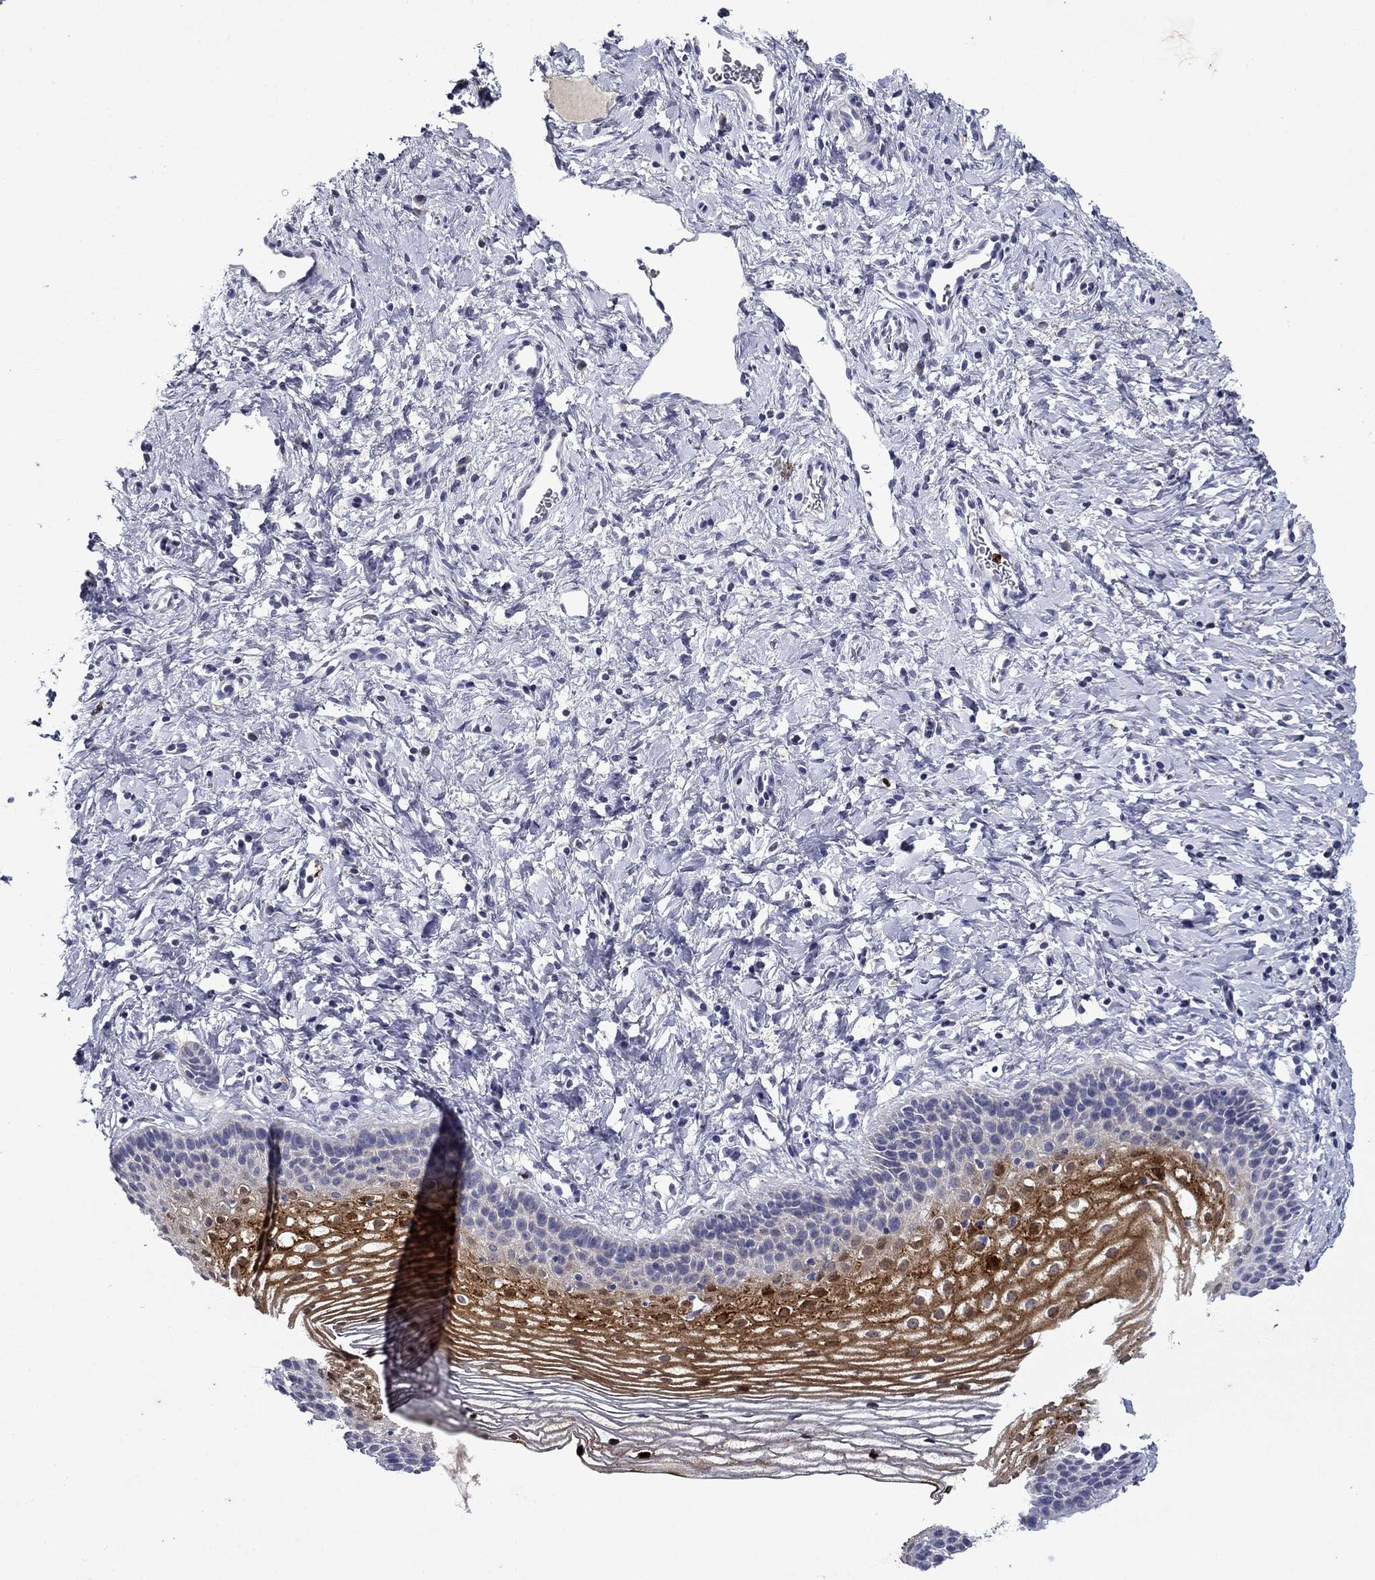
{"staining": {"intensity": "strong", "quantity": "25%-75%", "location": "cytoplasmic/membranous"}, "tissue": "cervix", "cell_type": "Squamous epithelial cells", "image_type": "normal", "snomed": [{"axis": "morphology", "description": "Normal tissue, NOS"}, {"axis": "topography", "description": "Cervix"}], "caption": "High-power microscopy captured an immunohistochemistry micrograph of normal cervix, revealing strong cytoplasmic/membranous positivity in about 25%-75% of squamous epithelial cells. Using DAB (3,3'-diaminobenzidine) (brown) and hematoxylin (blue) stains, captured at high magnification using brightfield microscopy.", "gene": "IRF5", "patient": {"sex": "female", "age": 39}}